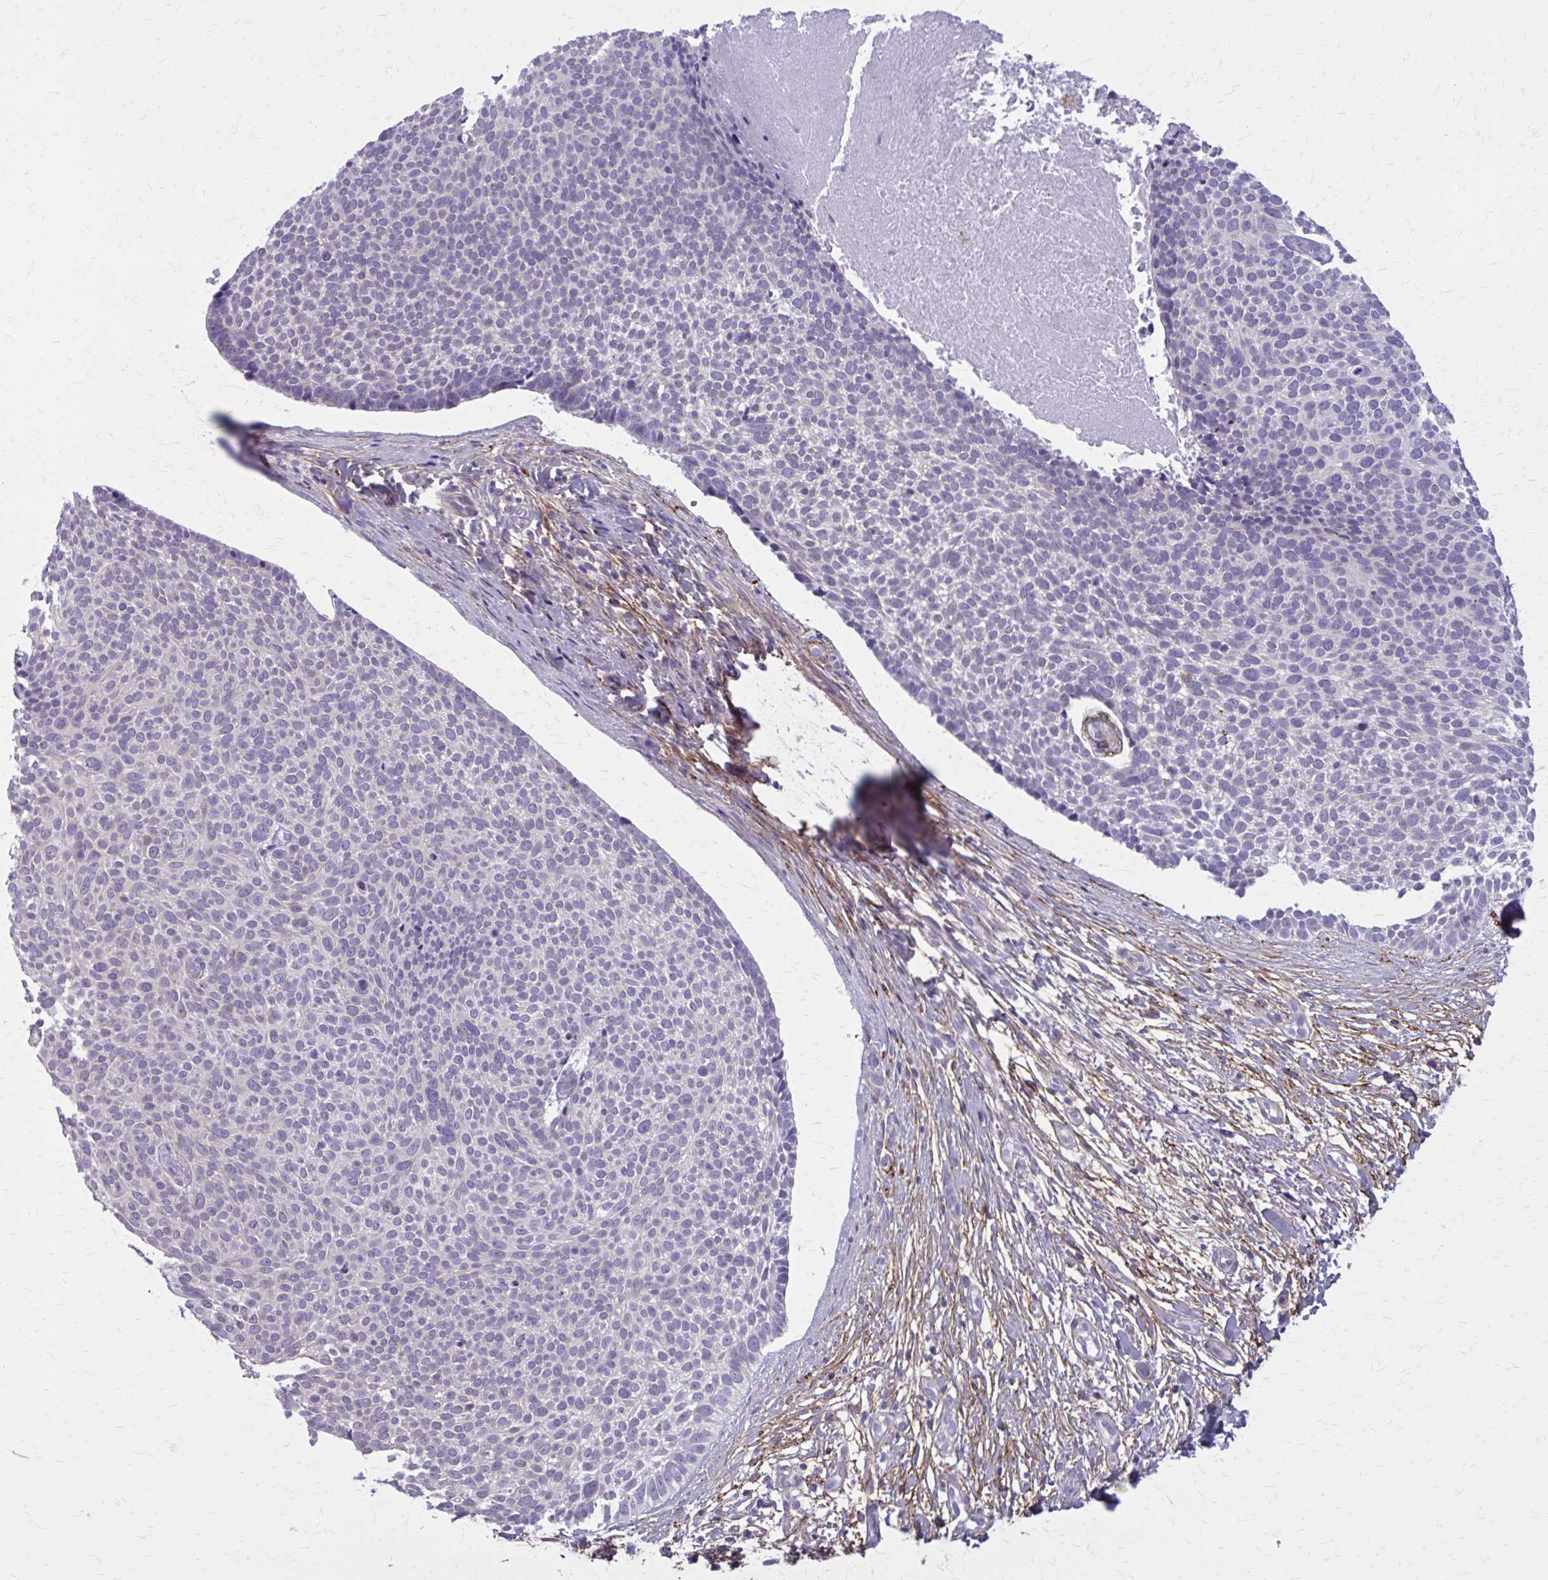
{"staining": {"intensity": "negative", "quantity": "none", "location": "none"}, "tissue": "skin cancer", "cell_type": "Tumor cells", "image_type": "cancer", "snomed": [{"axis": "morphology", "description": "Basal cell carcinoma"}, {"axis": "topography", "description": "Skin"}, {"axis": "topography", "description": "Skin of back"}], "caption": "IHC of skin cancer demonstrates no expression in tumor cells.", "gene": "AKAP12", "patient": {"sex": "male", "age": 81}}